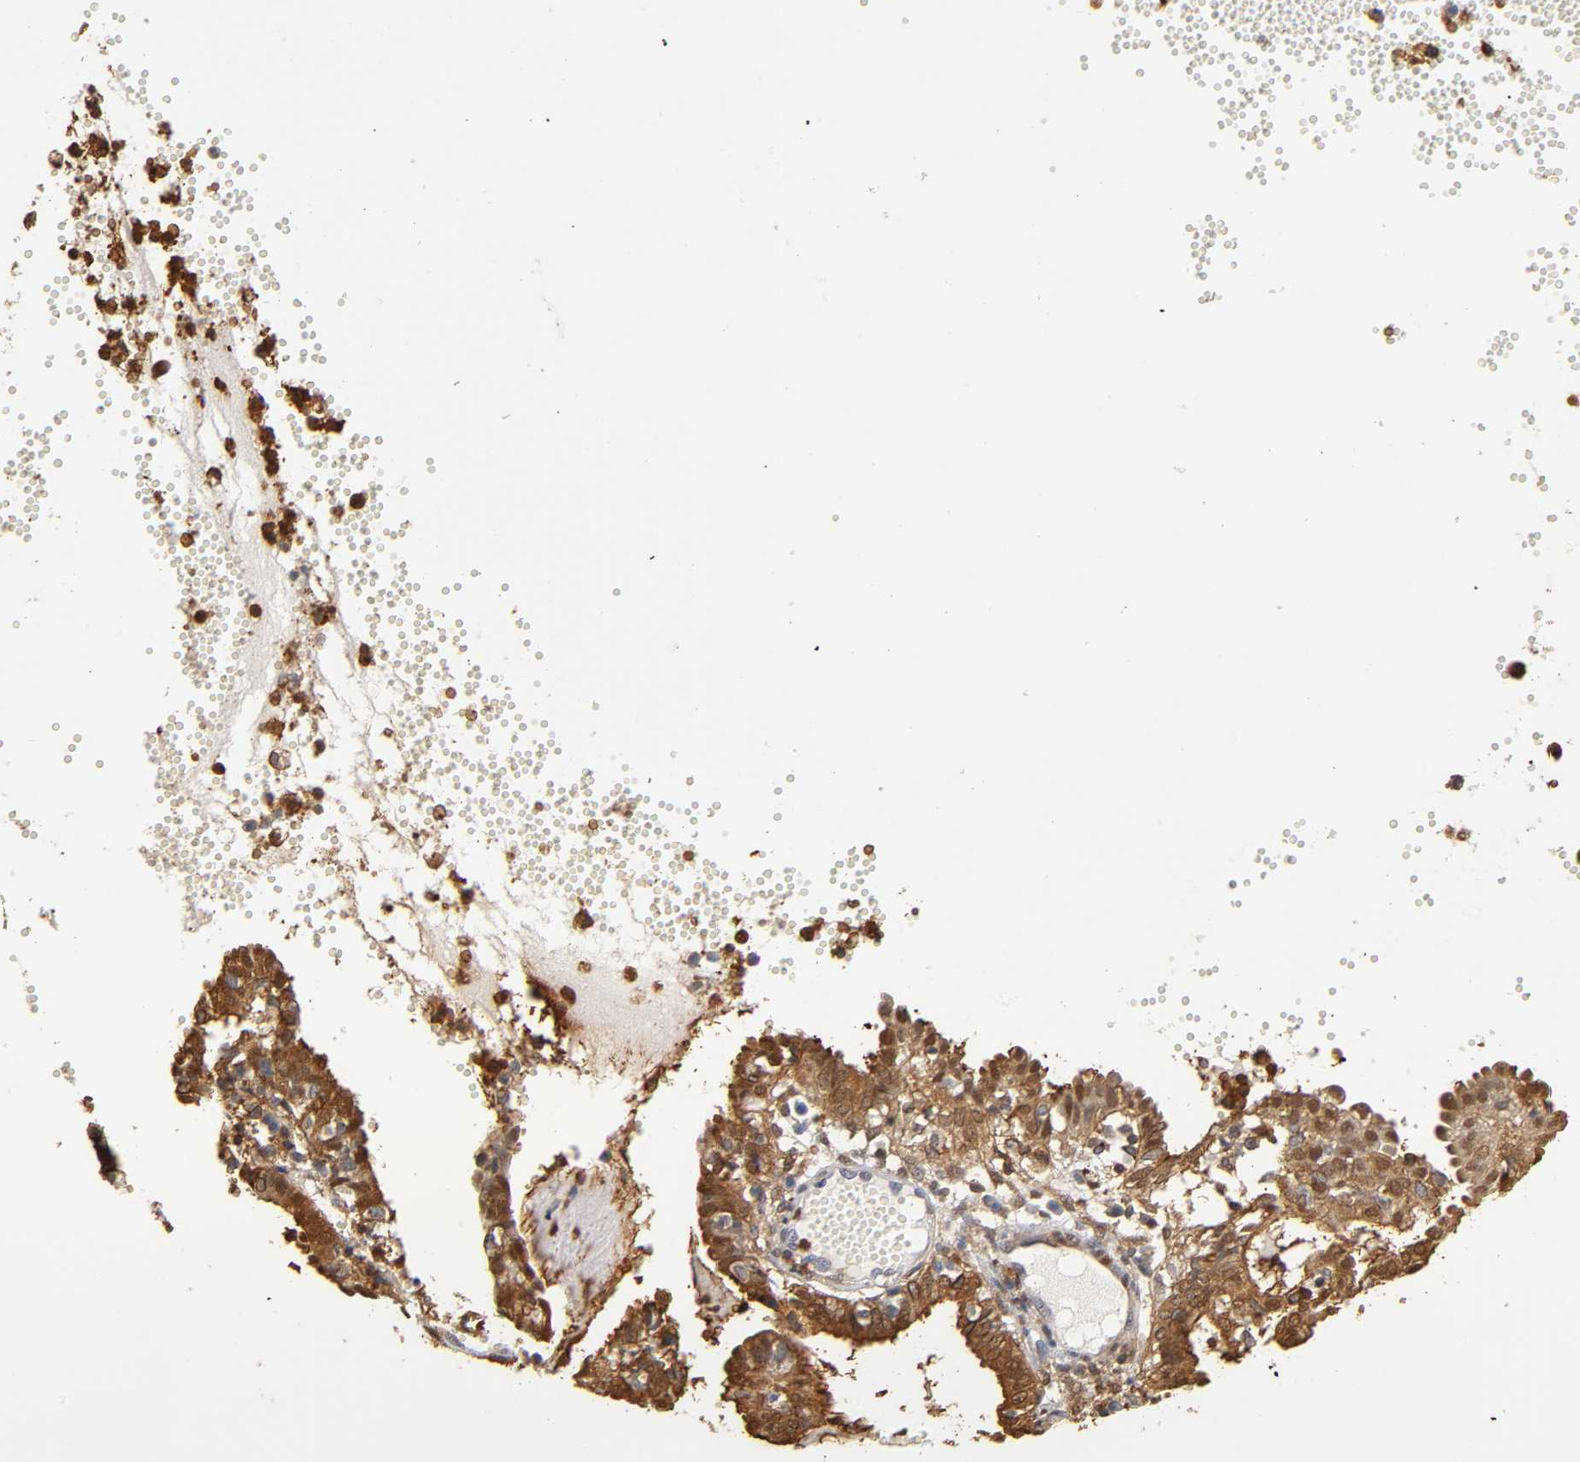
{"staining": {"intensity": "moderate", "quantity": ">75%", "location": "cytoplasmic/membranous,nuclear"}, "tissue": "endometrial cancer", "cell_type": "Tumor cells", "image_type": "cancer", "snomed": [{"axis": "morphology", "description": "Adenocarcinoma, NOS"}, {"axis": "topography", "description": "Endometrium"}], "caption": "This image exhibits immunohistochemistry staining of human adenocarcinoma (endometrial), with medium moderate cytoplasmic/membranous and nuclear staining in approximately >75% of tumor cells.", "gene": "ANXA11", "patient": {"sex": "female", "age": 66}}